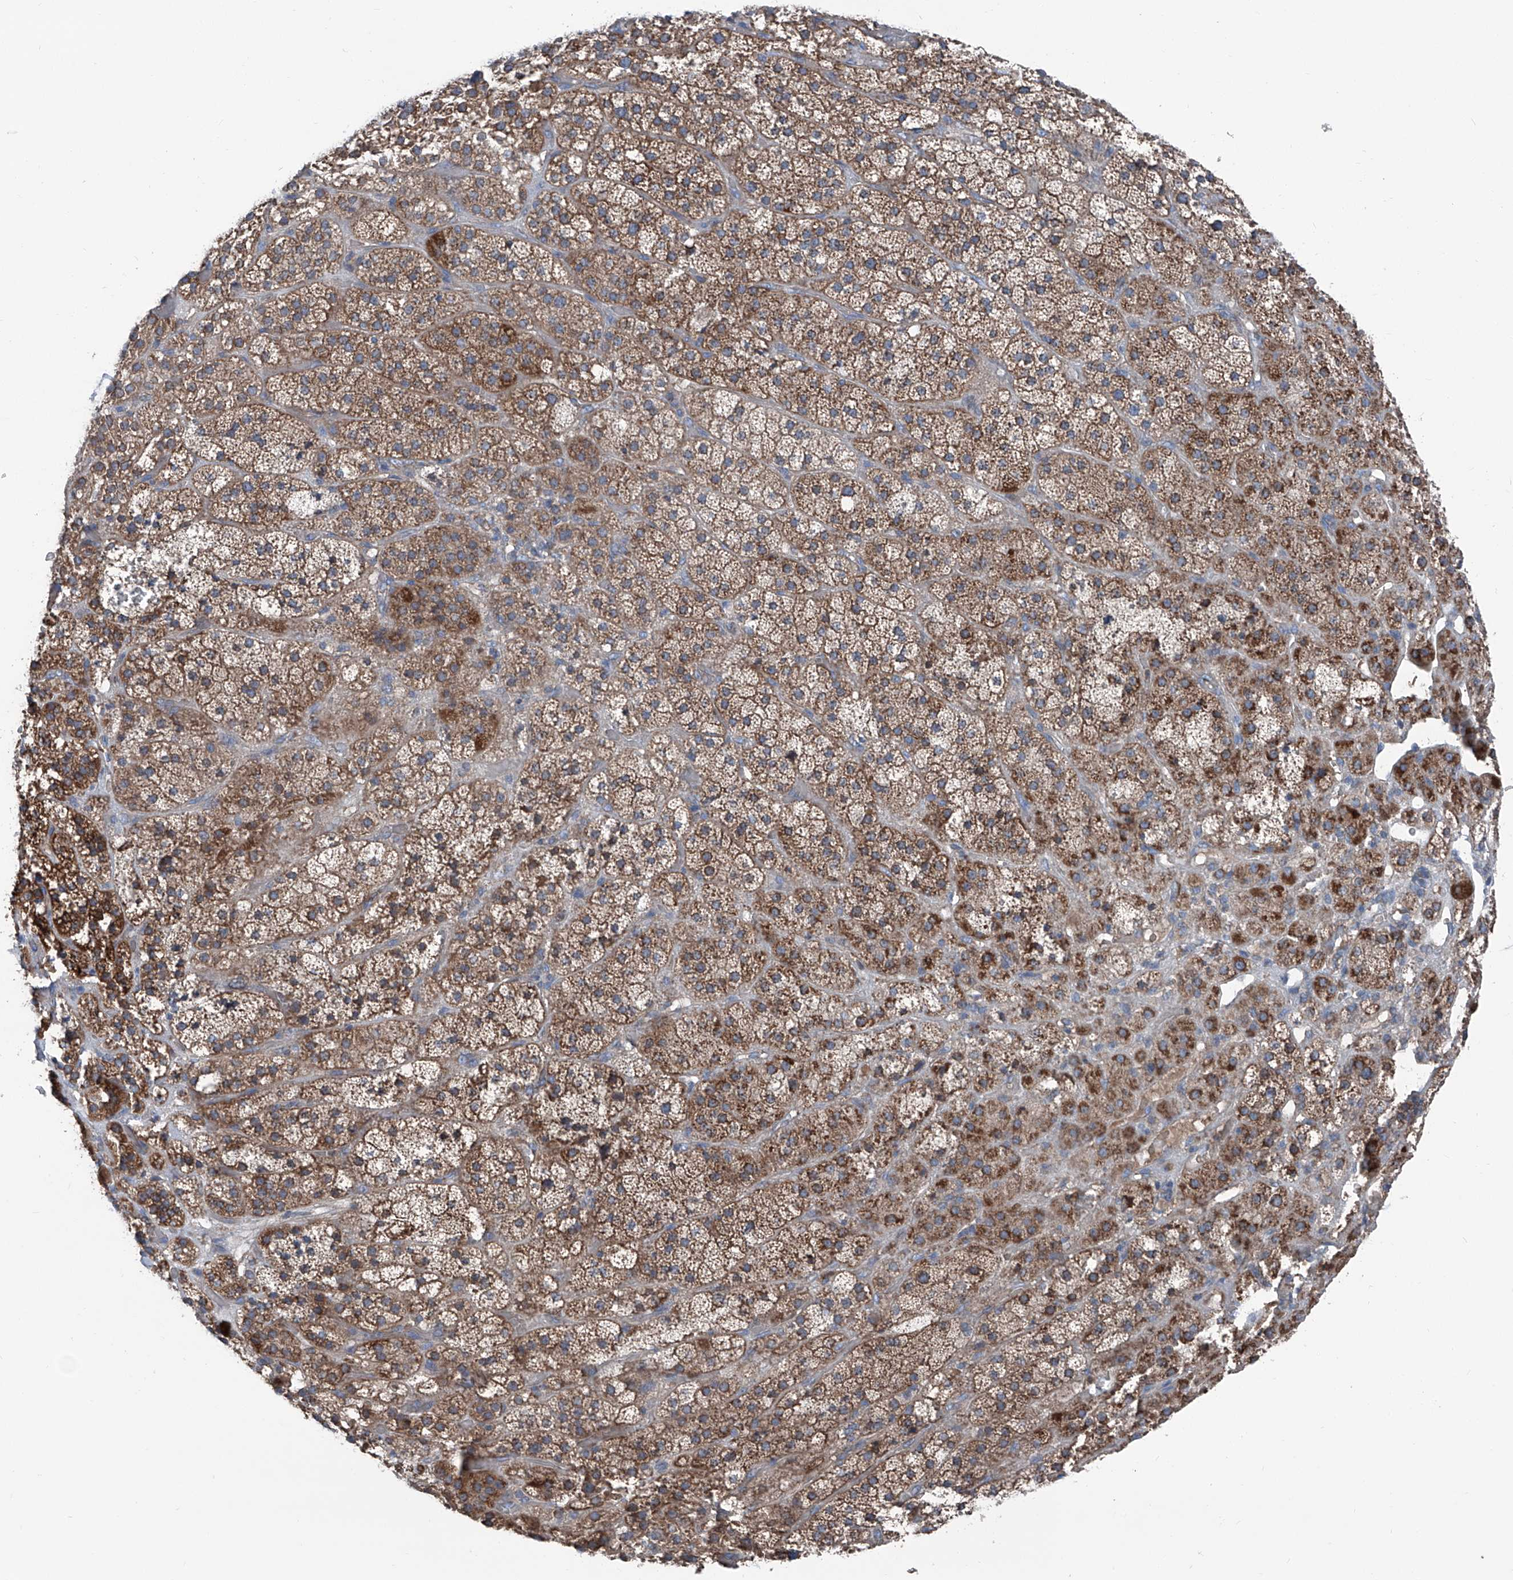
{"staining": {"intensity": "moderate", "quantity": ">75%", "location": "cytoplasmic/membranous"}, "tissue": "adrenal gland", "cell_type": "Glandular cells", "image_type": "normal", "snomed": [{"axis": "morphology", "description": "Normal tissue, NOS"}, {"axis": "topography", "description": "Adrenal gland"}], "caption": "Normal adrenal gland reveals moderate cytoplasmic/membranous staining in about >75% of glandular cells.", "gene": "GPAT3", "patient": {"sex": "male", "age": 57}}